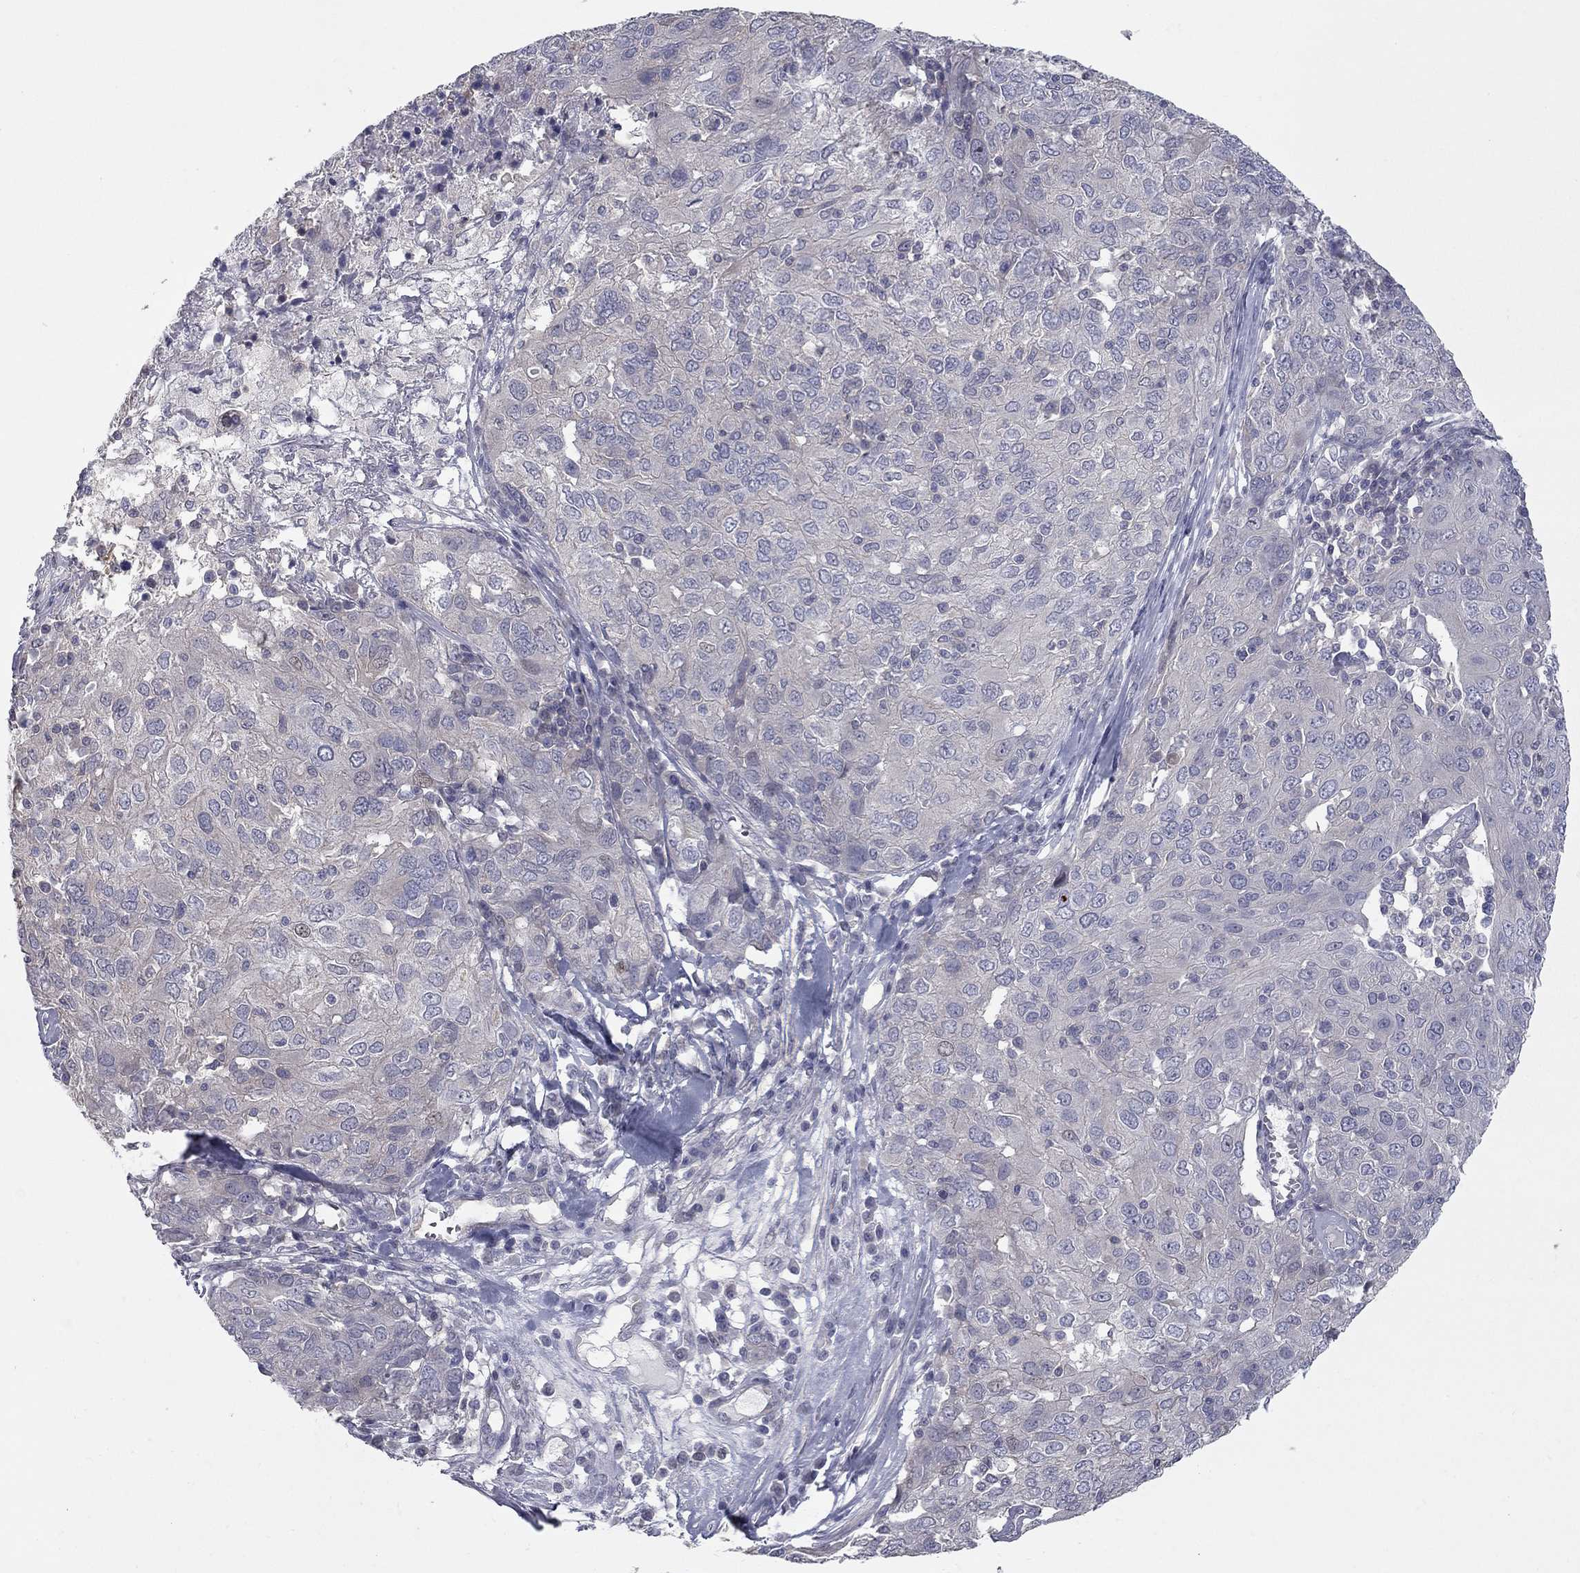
{"staining": {"intensity": "negative", "quantity": "none", "location": "none"}, "tissue": "ovarian cancer", "cell_type": "Tumor cells", "image_type": "cancer", "snomed": [{"axis": "morphology", "description": "Carcinoma, endometroid"}, {"axis": "topography", "description": "Ovary"}], "caption": "Tumor cells show no significant protein staining in ovarian cancer.", "gene": "DUSP7", "patient": {"sex": "female", "age": 50}}